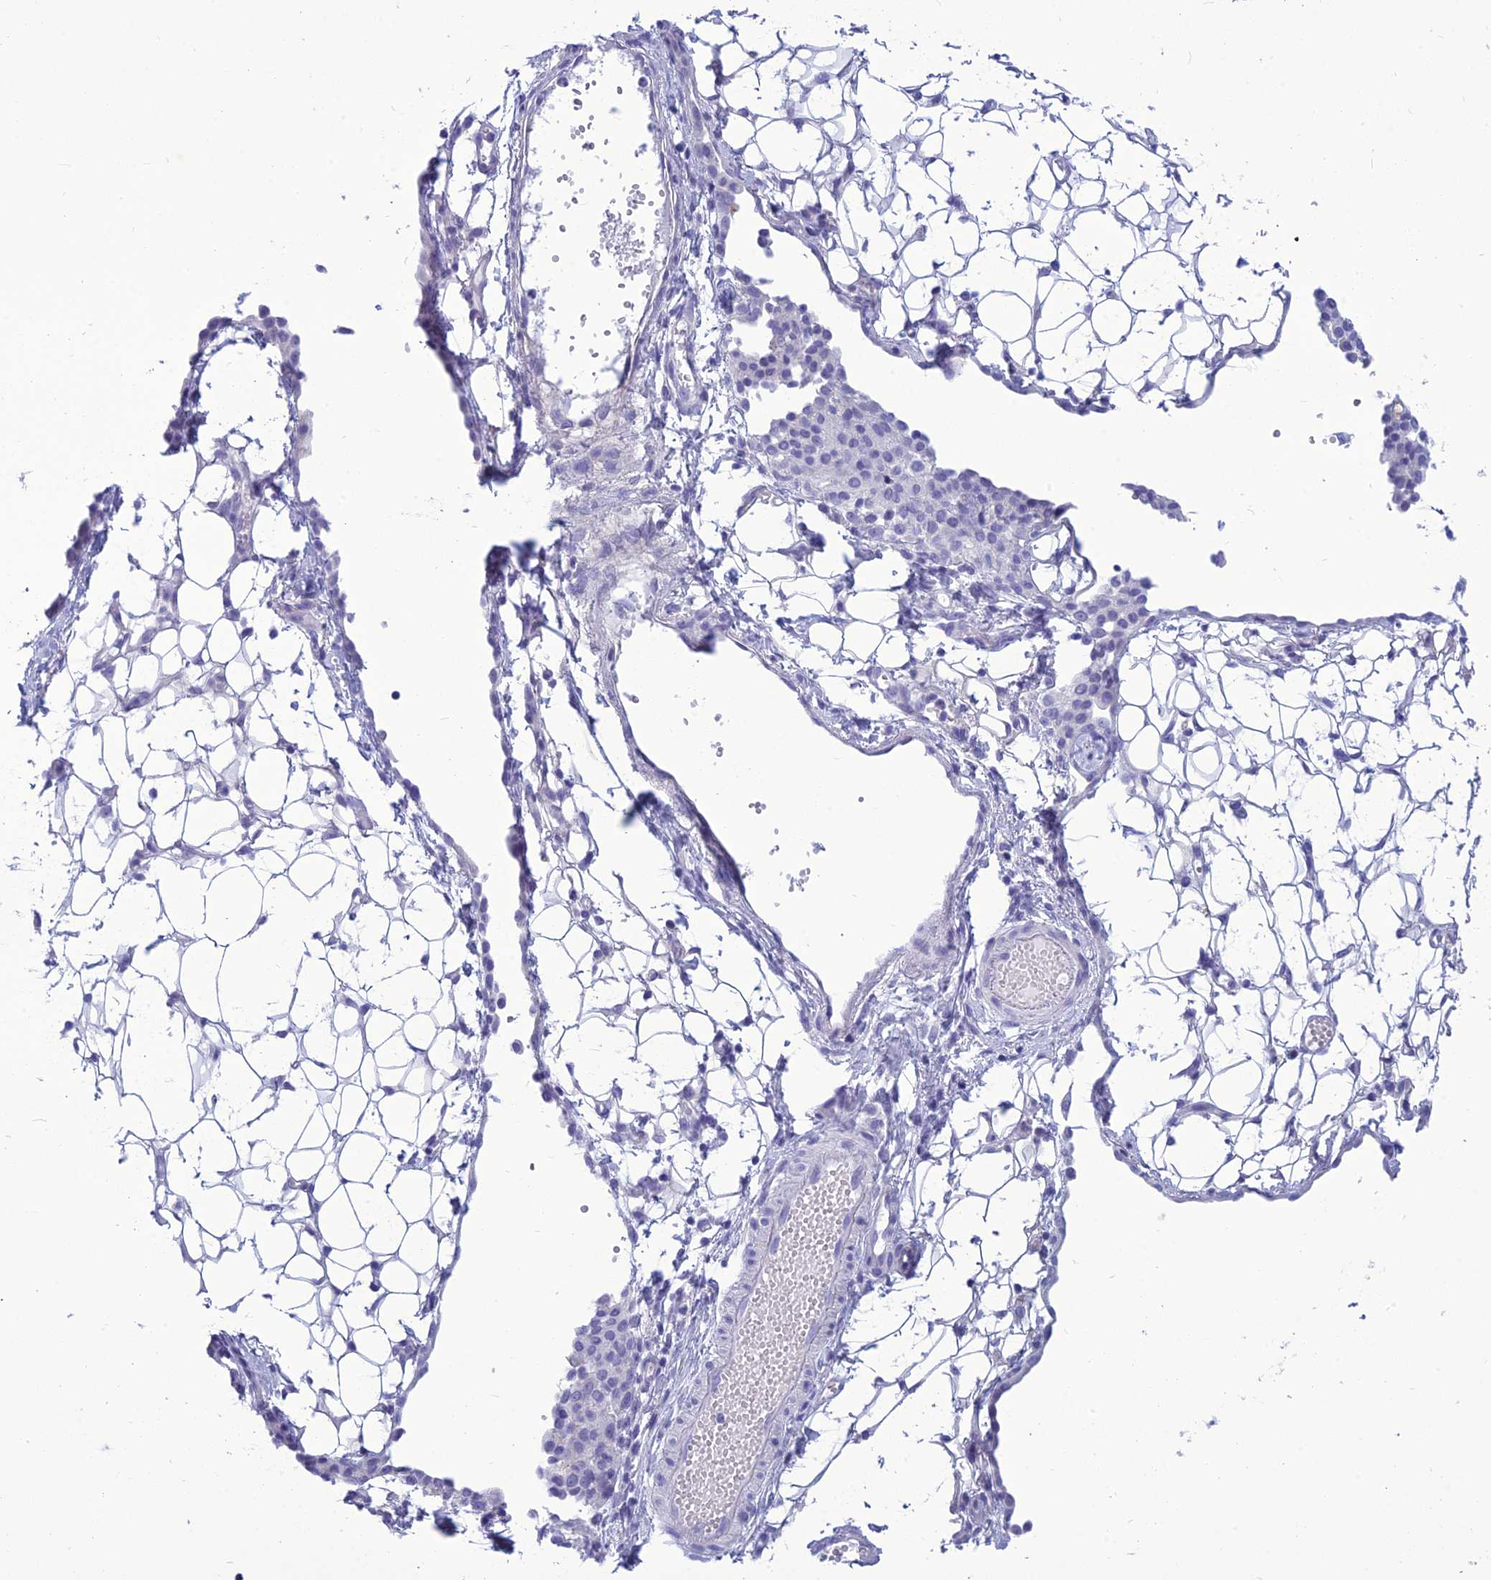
{"staining": {"intensity": "negative", "quantity": "none", "location": "none"}, "tissue": "ovarian cancer", "cell_type": "Tumor cells", "image_type": "cancer", "snomed": [{"axis": "morphology", "description": "Carcinoma, endometroid"}, {"axis": "topography", "description": "Ovary"}], "caption": "Tumor cells are negative for brown protein staining in ovarian cancer (endometroid carcinoma).", "gene": "BBS2", "patient": {"sex": "female", "age": 42}}